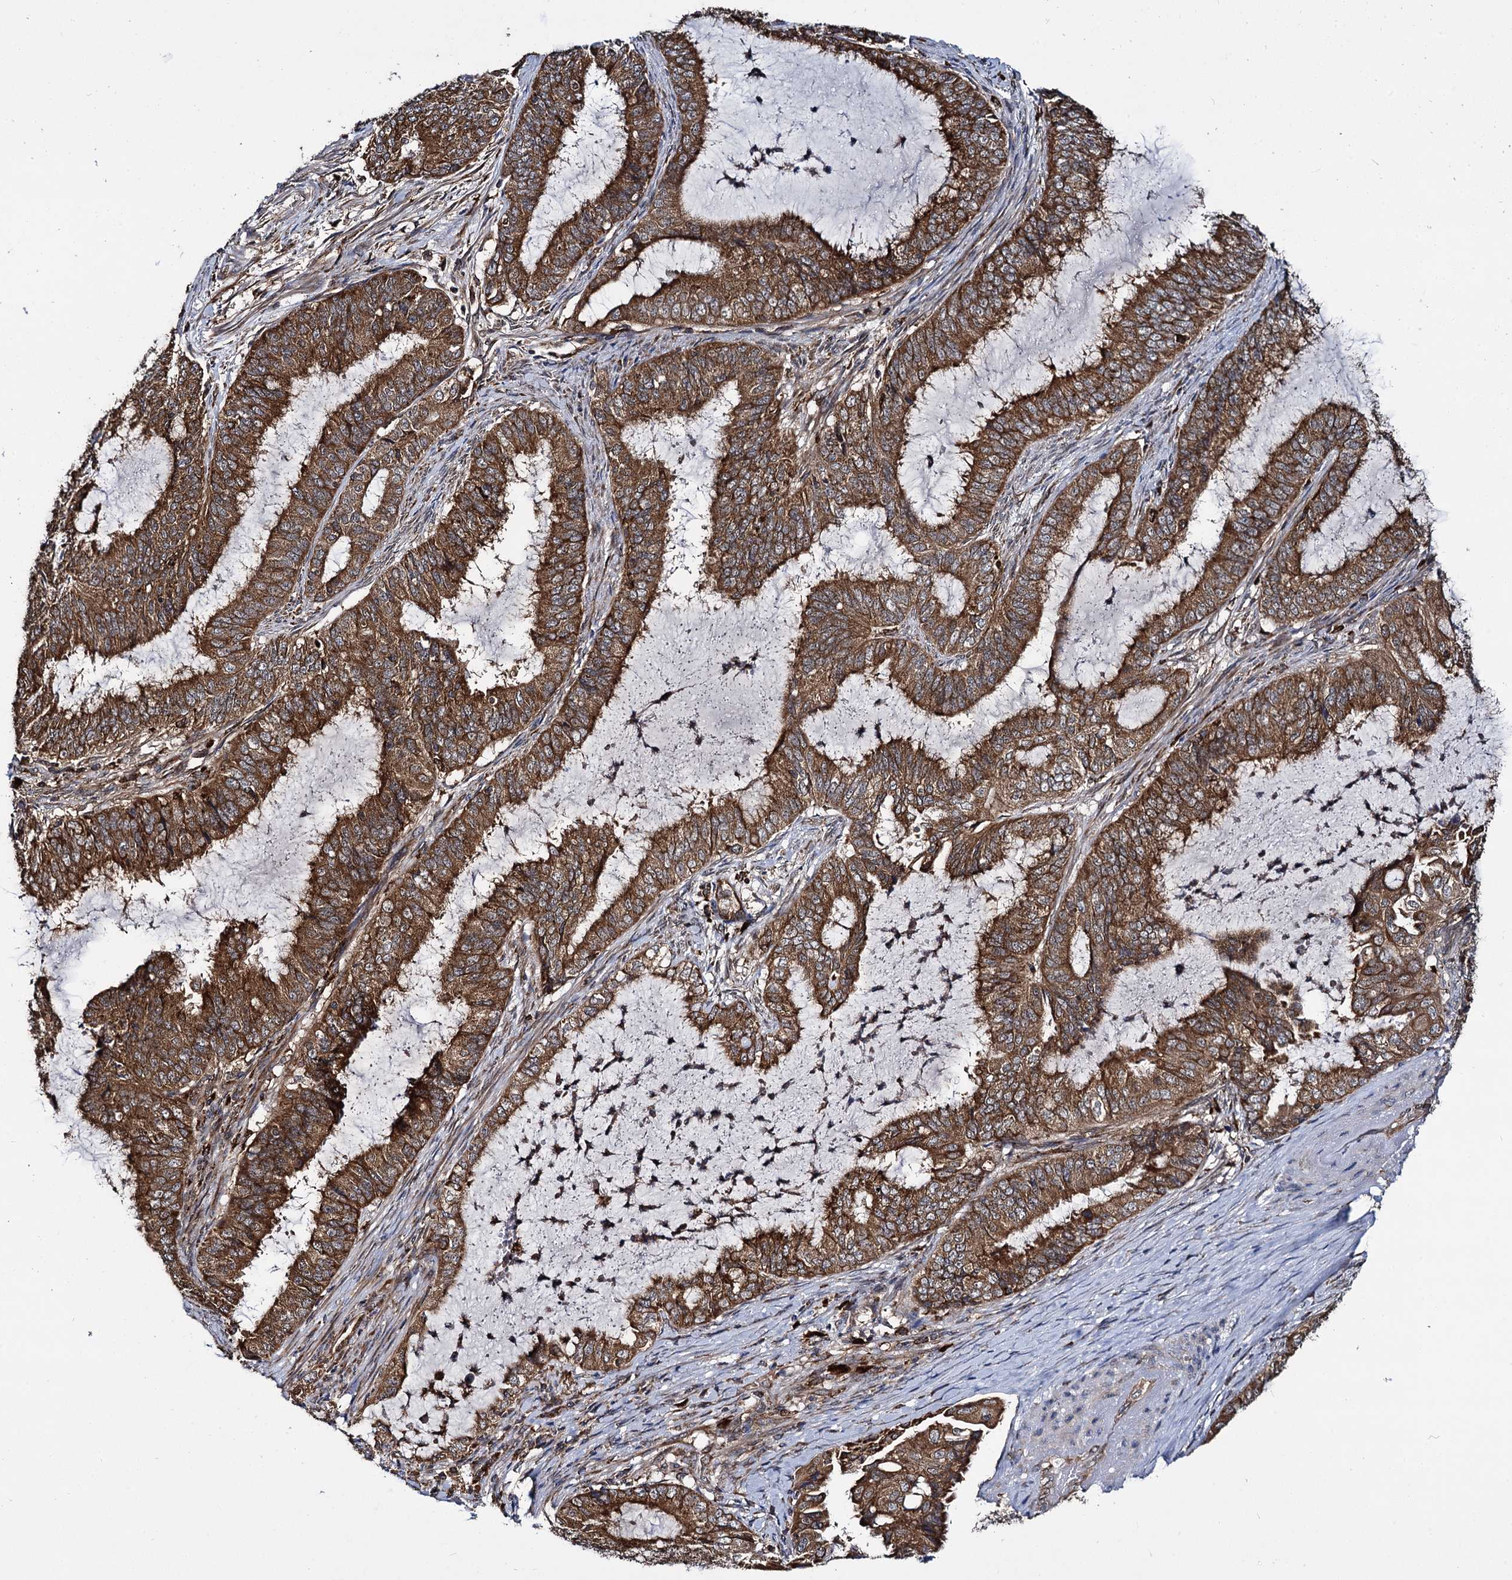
{"staining": {"intensity": "strong", "quantity": ">75%", "location": "cytoplasmic/membranous"}, "tissue": "endometrial cancer", "cell_type": "Tumor cells", "image_type": "cancer", "snomed": [{"axis": "morphology", "description": "Adenocarcinoma, NOS"}, {"axis": "topography", "description": "Endometrium"}], "caption": "Protein expression analysis of adenocarcinoma (endometrial) exhibits strong cytoplasmic/membranous staining in about >75% of tumor cells.", "gene": "UFM1", "patient": {"sex": "female", "age": 51}}